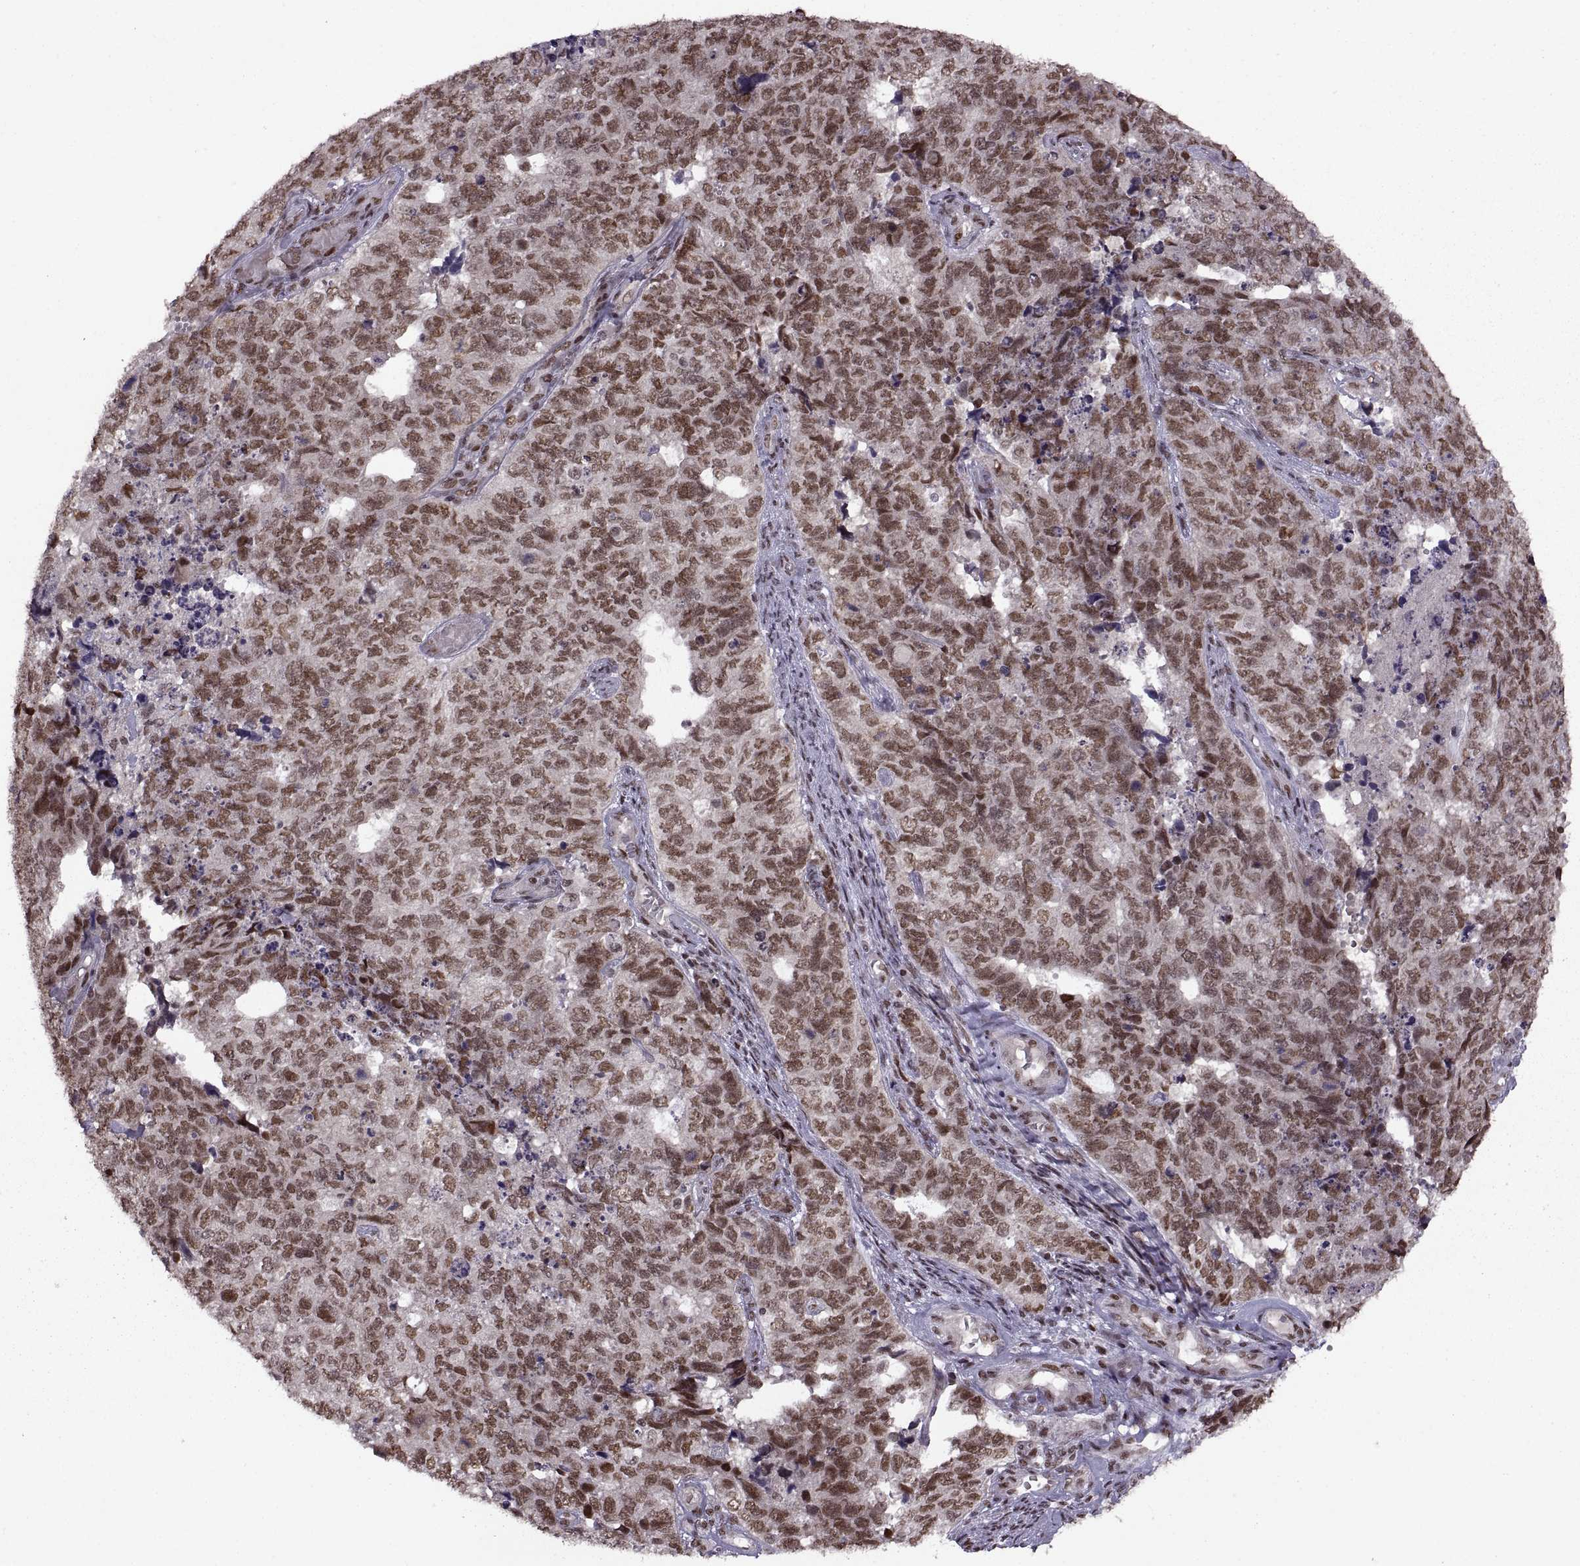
{"staining": {"intensity": "moderate", "quantity": ">75%", "location": "nuclear"}, "tissue": "cervical cancer", "cell_type": "Tumor cells", "image_type": "cancer", "snomed": [{"axis": "morphology", "description": "Squamous cell carcinoma, NOS"}, {"axis": "topography", "description": "Cervix"}], "caption": "Immunohistochemistry (IHC) photomicrograph of neoplastic tissue: squamous cell carcinoma (cervical) stained using immunohistochemistry (IHC) demonstrates medium levels of moderate protein expression localized specifically in the nuclear of tumor cells, appearing as a nuclear brown color.", "gene": "MT1E", "patient": {"sex": "female", "age": 63}}